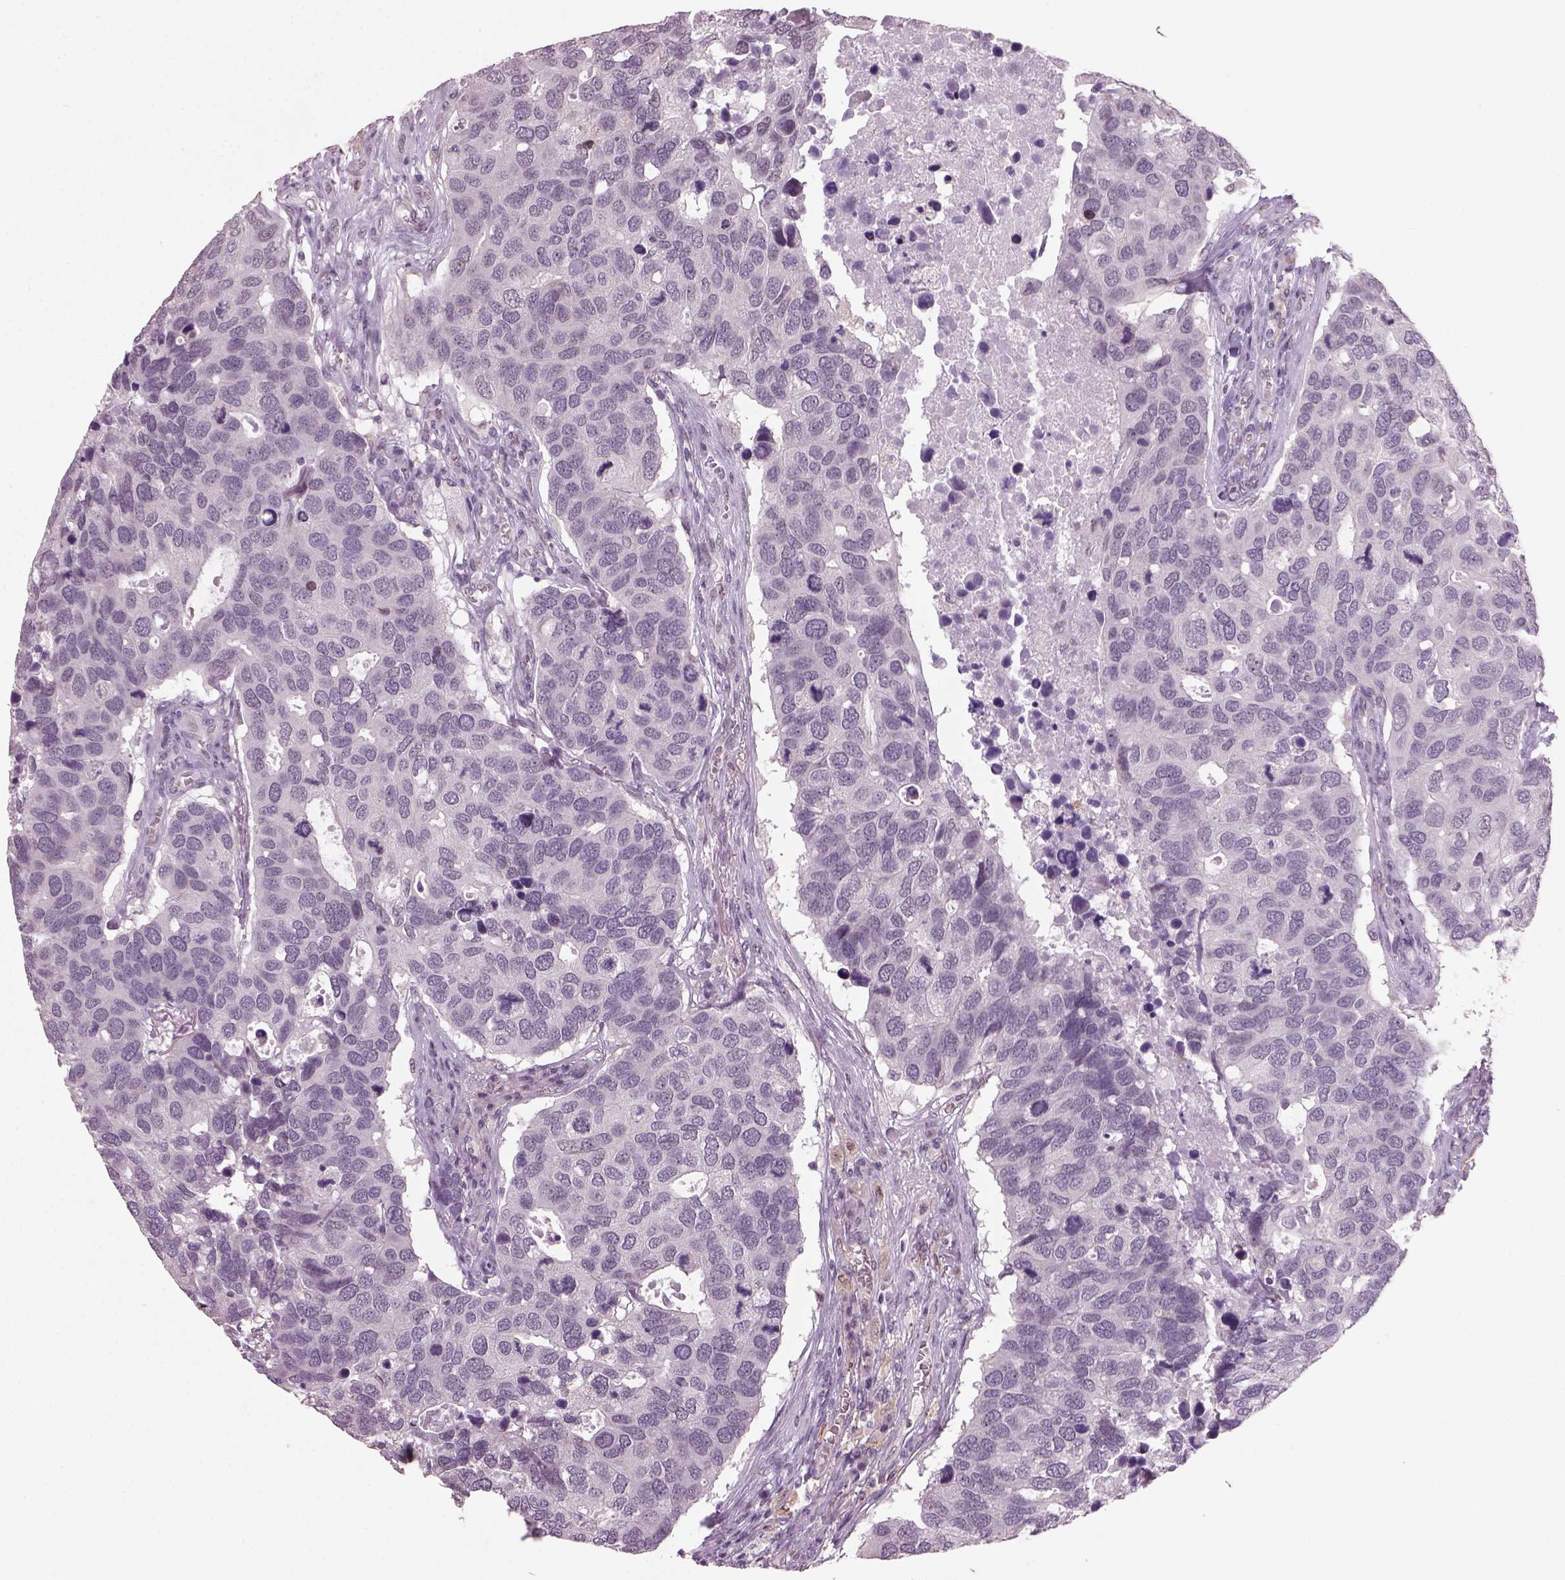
{"staining": {"intensity": "negative", "quantity": "none", "location": "none"}, "tissue": "breast cancer", "cell_type": "Tumor cells", "image_type": "cancer", "snomed": [{"axis": "morphology", "description": "Duct carcinoma"}, {"axis": "topography", "description": "Breast"}], "caption": "Immunohistochemistry micrograph of breast cancer (invasive ductal carcinoma) stained for a protein (brown), which shows no staining in tumor cells.", "gene": "NAT8", "patient": {"sex": "female", "age": 83}}